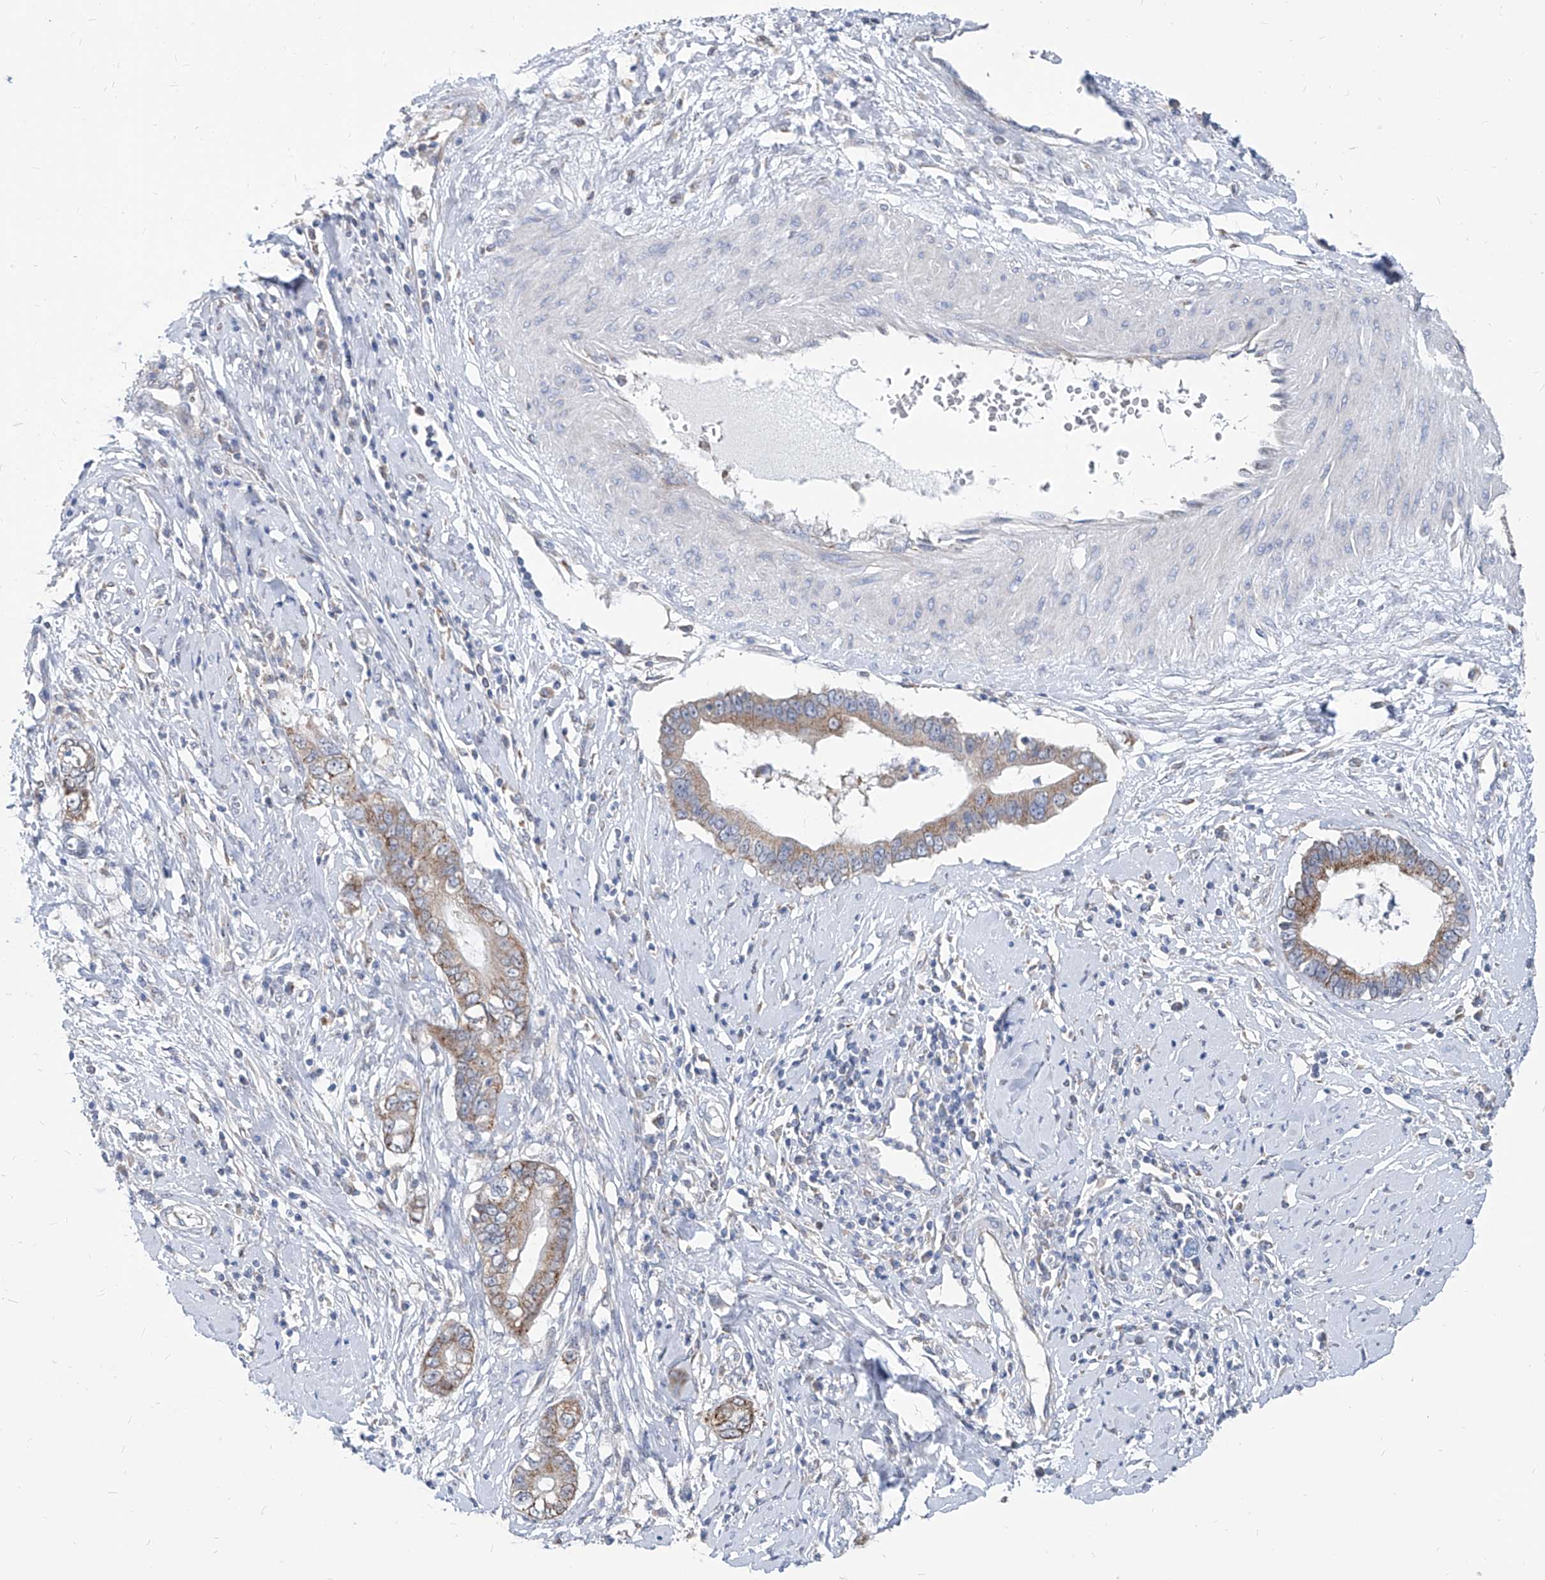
{"staining": {"intensity": "weak", "quantity": ">75%", "location": "cytoplasmic/membranous"}, "tissue": "cervical cancer", "cell_type": "Tumor cells", "image_type": "cancer", "snomed": [{"axis": "morphology", "description": "Adenocarcinoma, NOS"}, {"axis": "topography", "description": "Cervix"}], "caption": "Adenocarcinoma (cervical) stained for a protein (brown) reveals weak cytoplasmic/membranous positive positivity in about >75% of tumor cells.", "gene": "AGPS", "patient": {"sex": "female", "age": 44}}